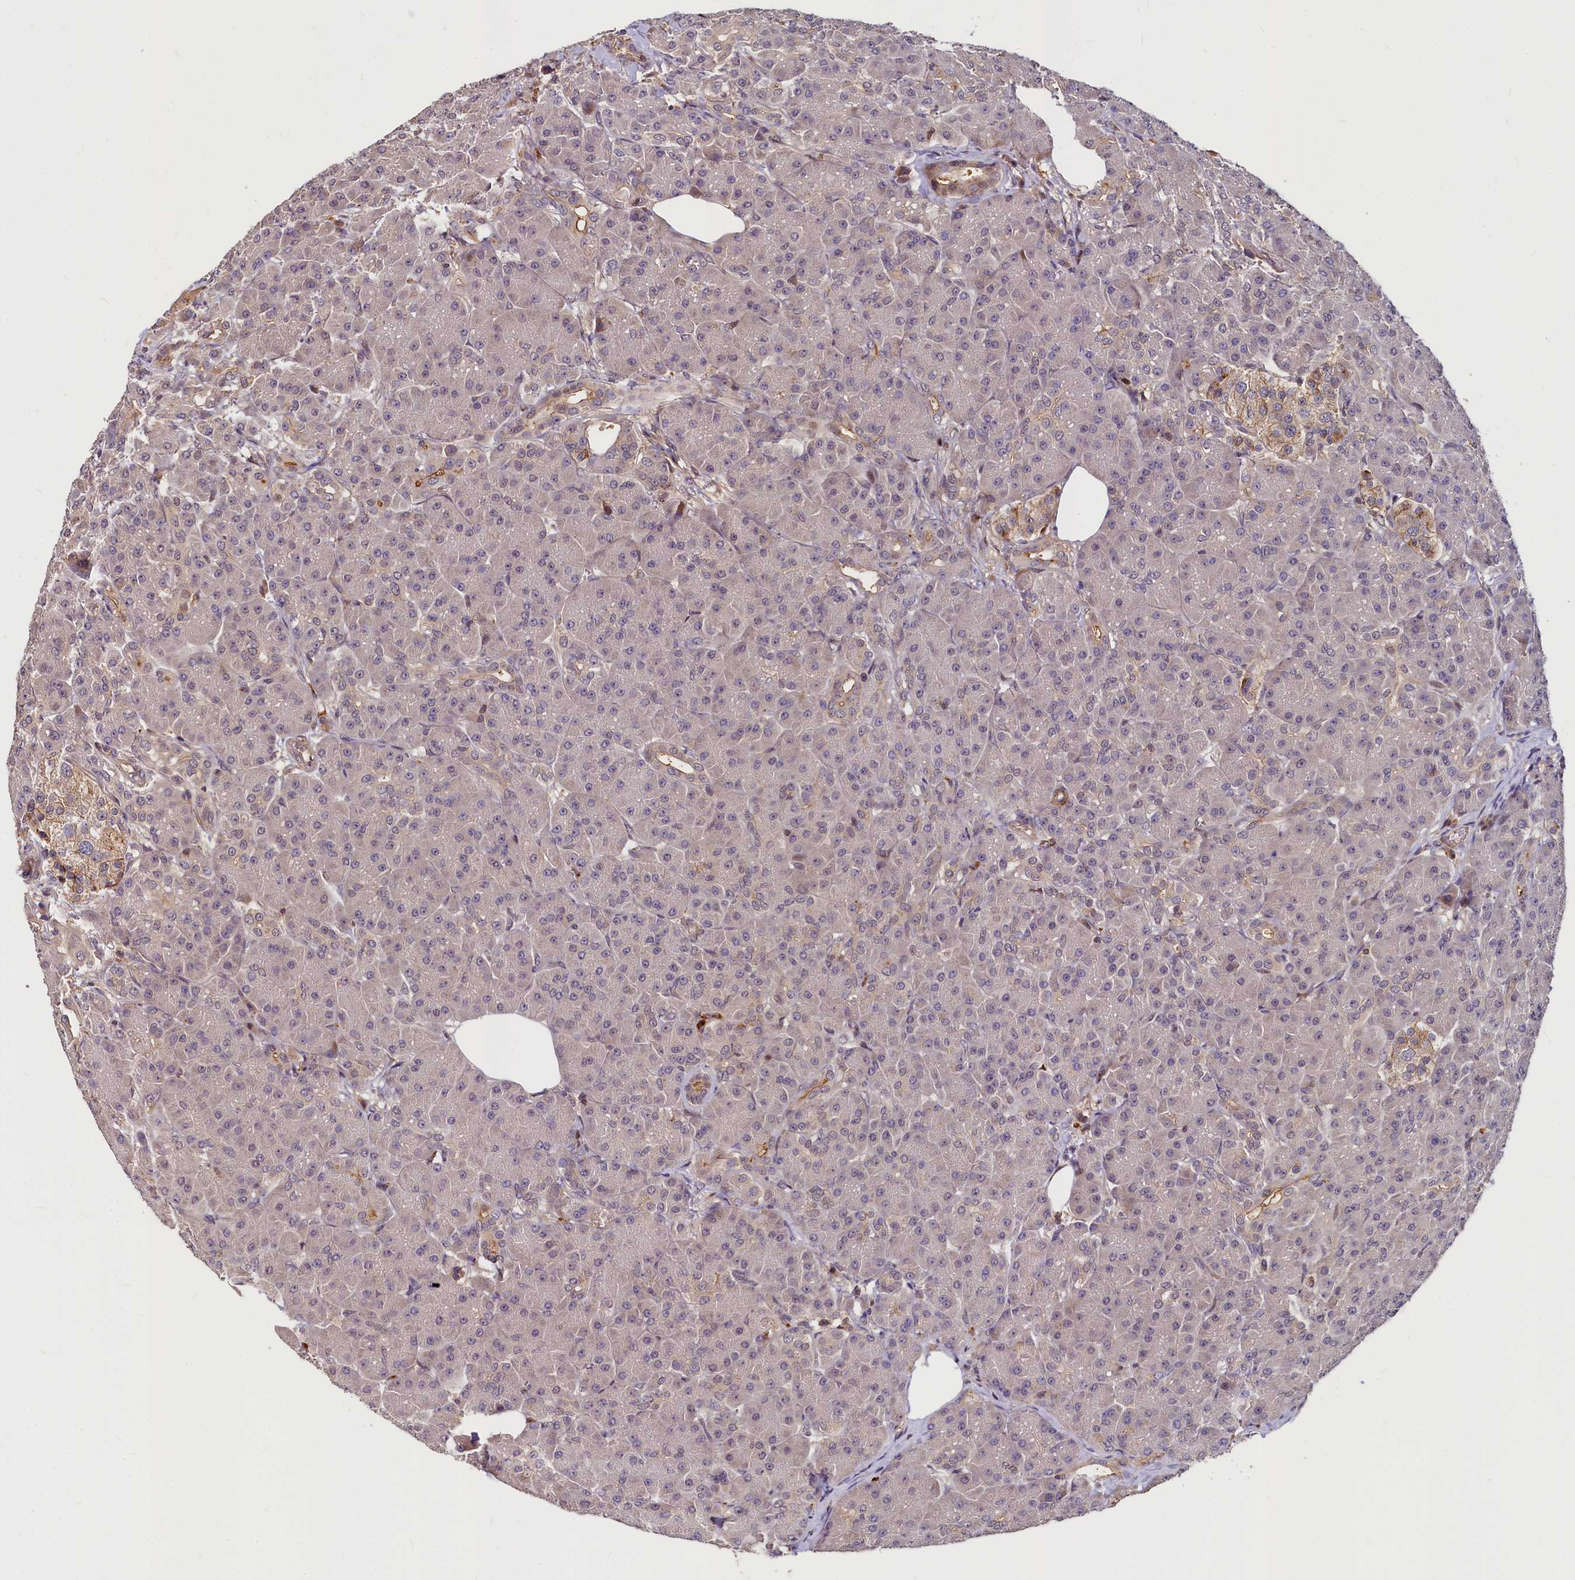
{"staining": {"intensity": "moderate", "quantity": "<25%", "location": "cytoplasmic/membranous"}, "tissue": "pancreas", "cell_type": "Exocrine glandular cells", "image_type": "normal", "snomed": [{"axis": "morphology", "description": "Normal tissue, NOS"}, {"axis": "topography", "description": "Pancreas"}], "caption": "Moderate cytoplasmic/membranous protein positivity is appreciated in about <25% of exocrine glandular cells in pancreas. The staining is performed using DAB (3,3'-diaminobenzidine) brown chromogen to label protein expression. The nuclei are counter-stained blue using hematoxylin.", "gene": "ATG101", "patient": {"sex": "male", "age": 63}}